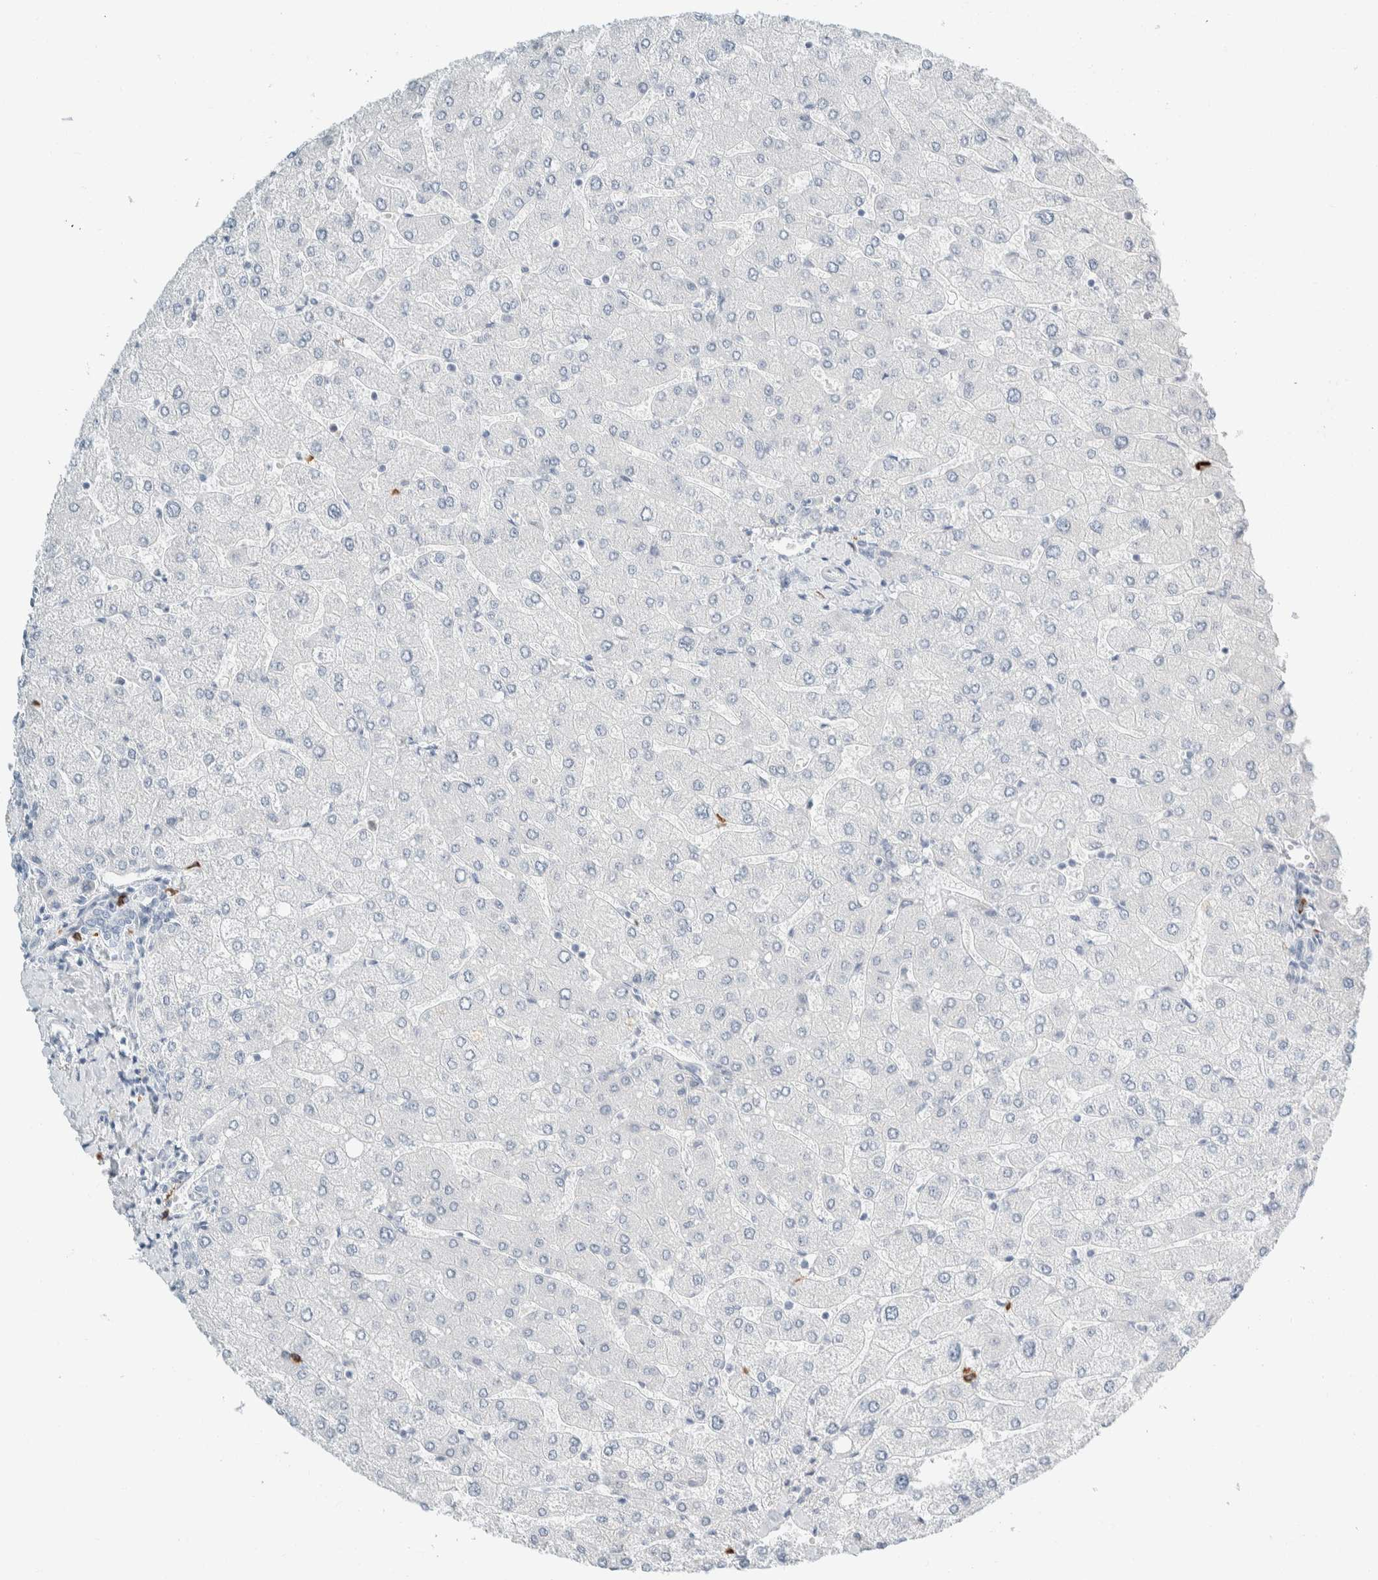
{"staining": {"intensity": "negative", "quantity": "none", "location": "none"}, "tissue": "liver", "cell_type": "Cholangiocytes", "image_type": "normal", "snomed": [{"axis": "morphology", "description": "Normal tissue, NOS"}, {"axis": "topography", "description": "Liver"}], "caption": "Photomicrograph shows no significant protein positivity in cholangiocytes of benign liver.", "gene": "ARHGAP27", "patient": {"sex": "male", "age": 55}}